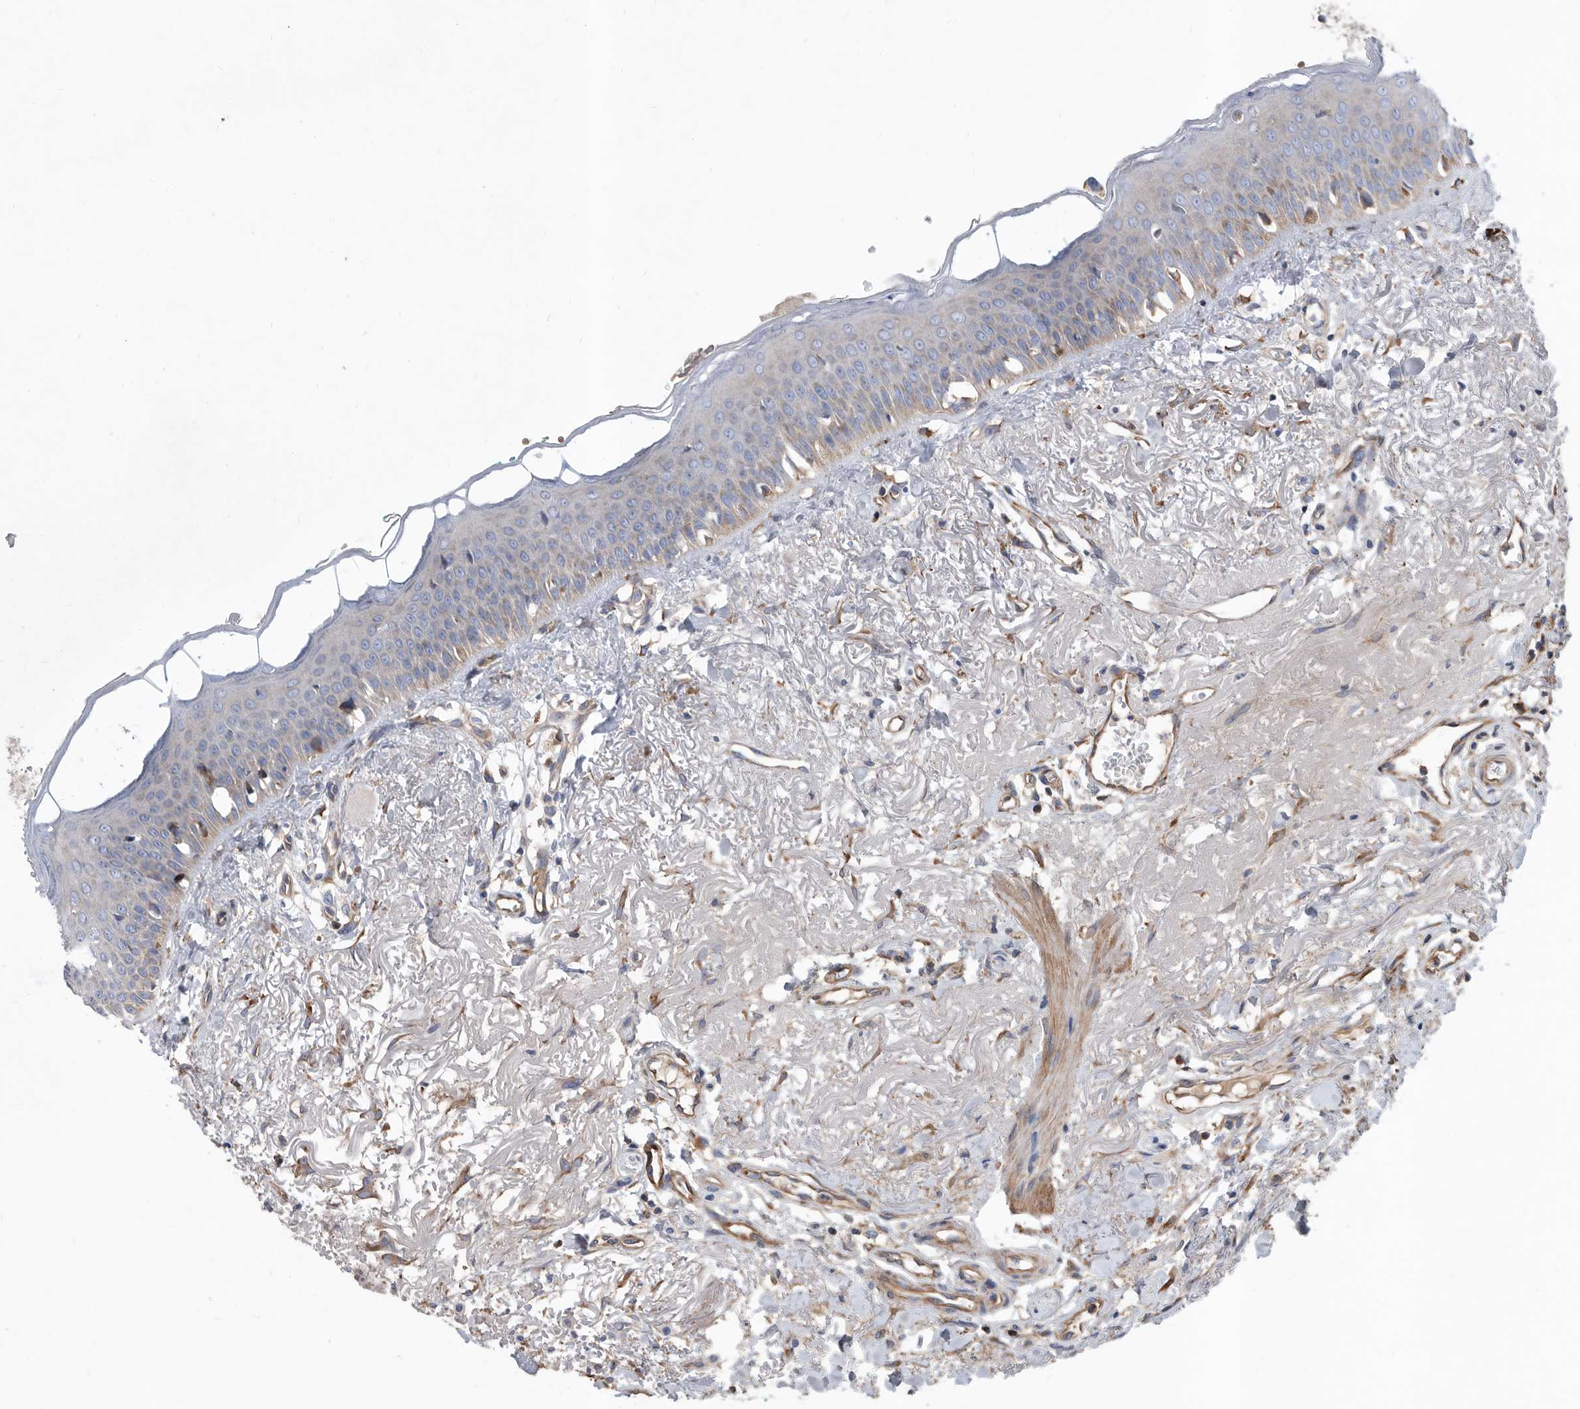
{"staining": {"intensity": "weak", "quantity": "<25%", "location": "cytoplasmic/membranous"}, "tissue": "oral mucosa", "cell_type": "Squamous epithelial cells", "image_type": "normal", "snomed": [{"axis": "morphology", "description": "Normal tissue, NOS"}, {"axis": "topography", "description": "Oral tissue"}], "caption": "Human oral mucosa stained for a protein using immunohistochemistry (IHC) exhibits no expression in squamous epithelial cells.", "gene": "ATP13A3", "patient": {"sex": "female", "age": 70}}